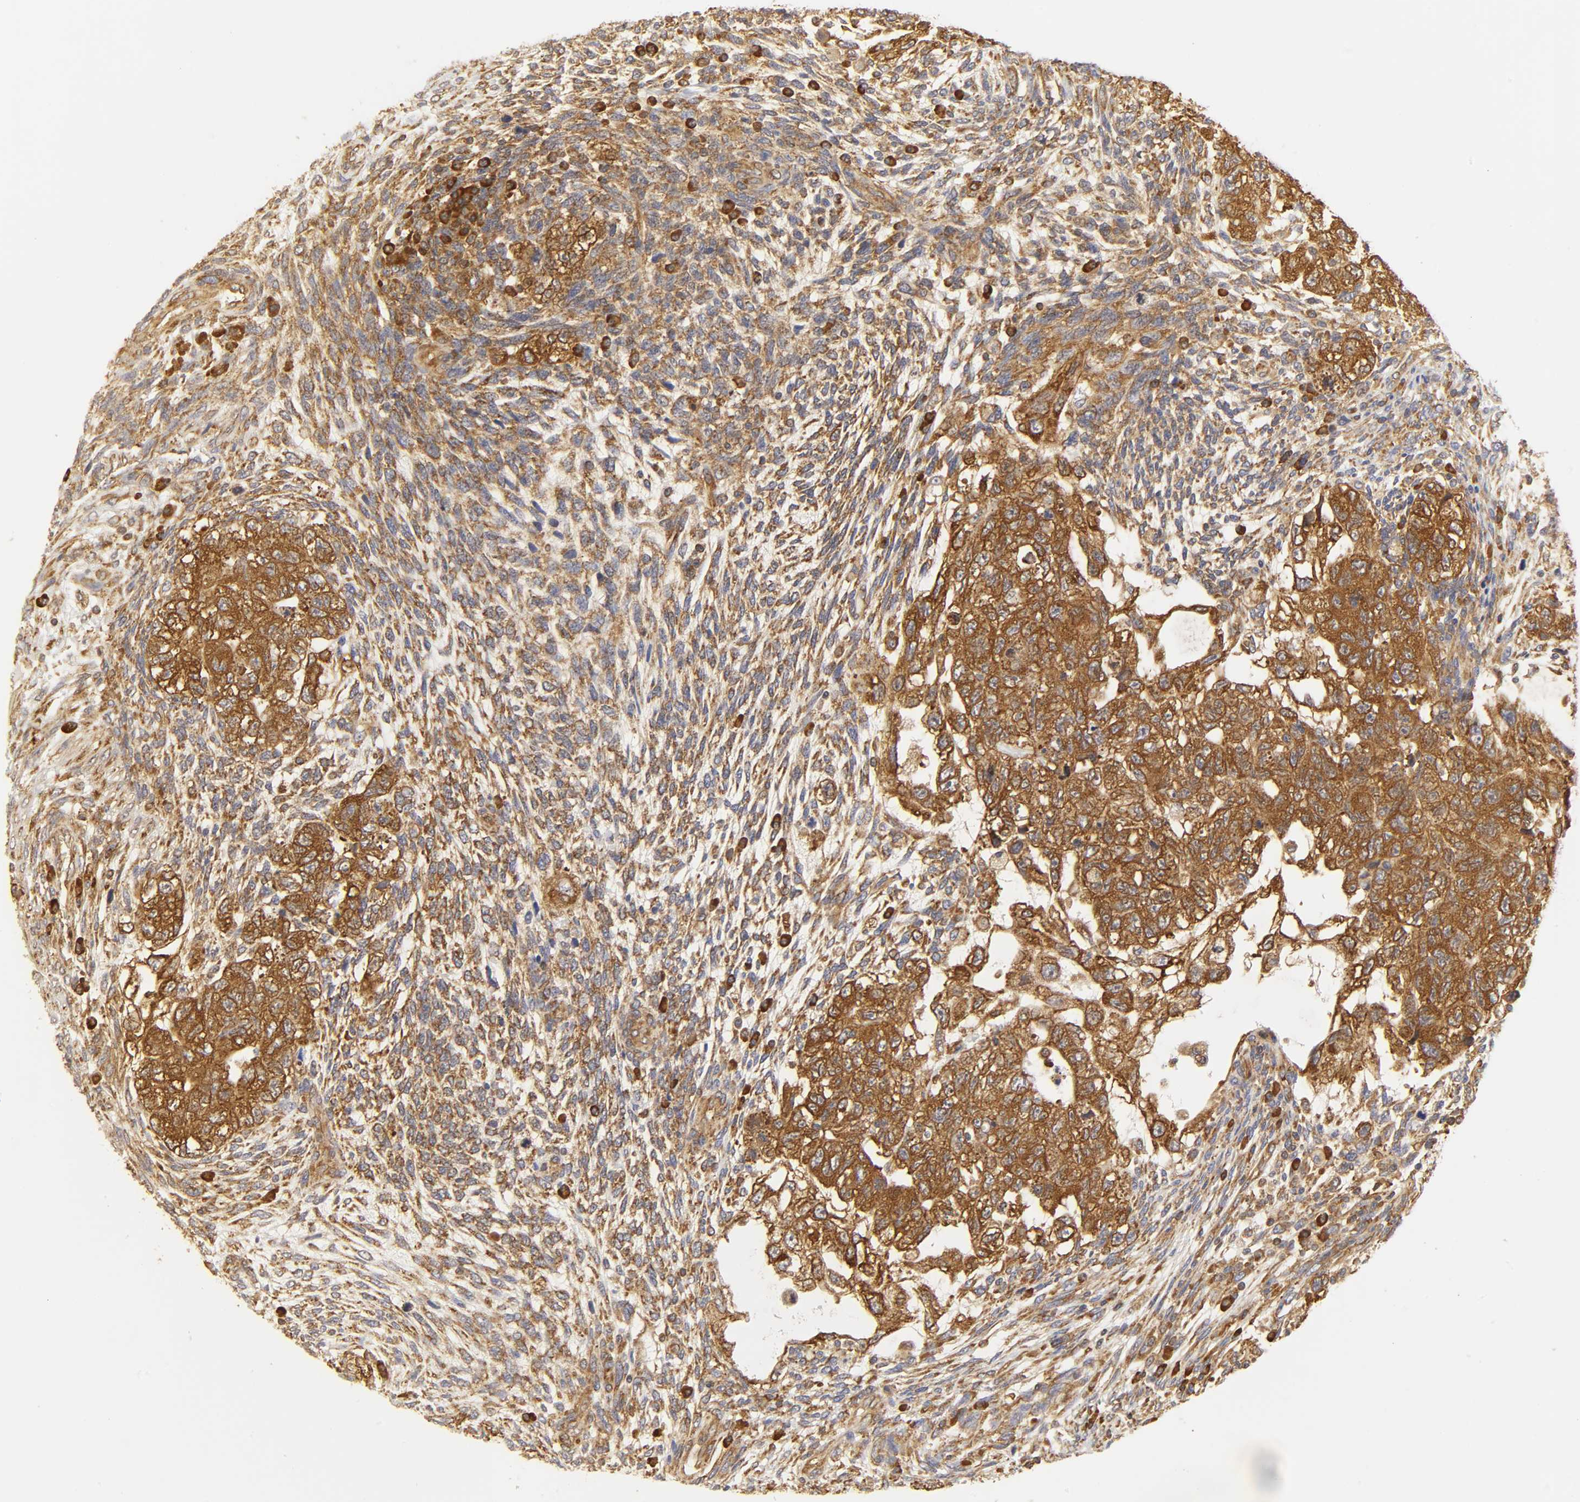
{"staining": {"intensity": "strong", "quantity": ">75%", "location": "cytoplasmic/membranous"}, "tissue": "testis cancer", "cell_type": "Tumor cells", "image_type": "cancer", "snomed": [{"axis": "morphology", "description": "Normal tissue, NOS"}, {"axis": "morphology", "description": "Carcinoma, Embryonal, NOS"}, {"axis": "topography", "description": "Testis"}], "caption": "Immunohistochemical staining of human testis cancer (embryonal carcinoma) exhibits strong cytoplasmic/membranous protein positivity in approximately >75% of tumor cells. (brown staining indicates protein expression, while blue staining denotes nuclei).", "gene": "RPL14", "patient": {"sex": "male", "age": 36}}